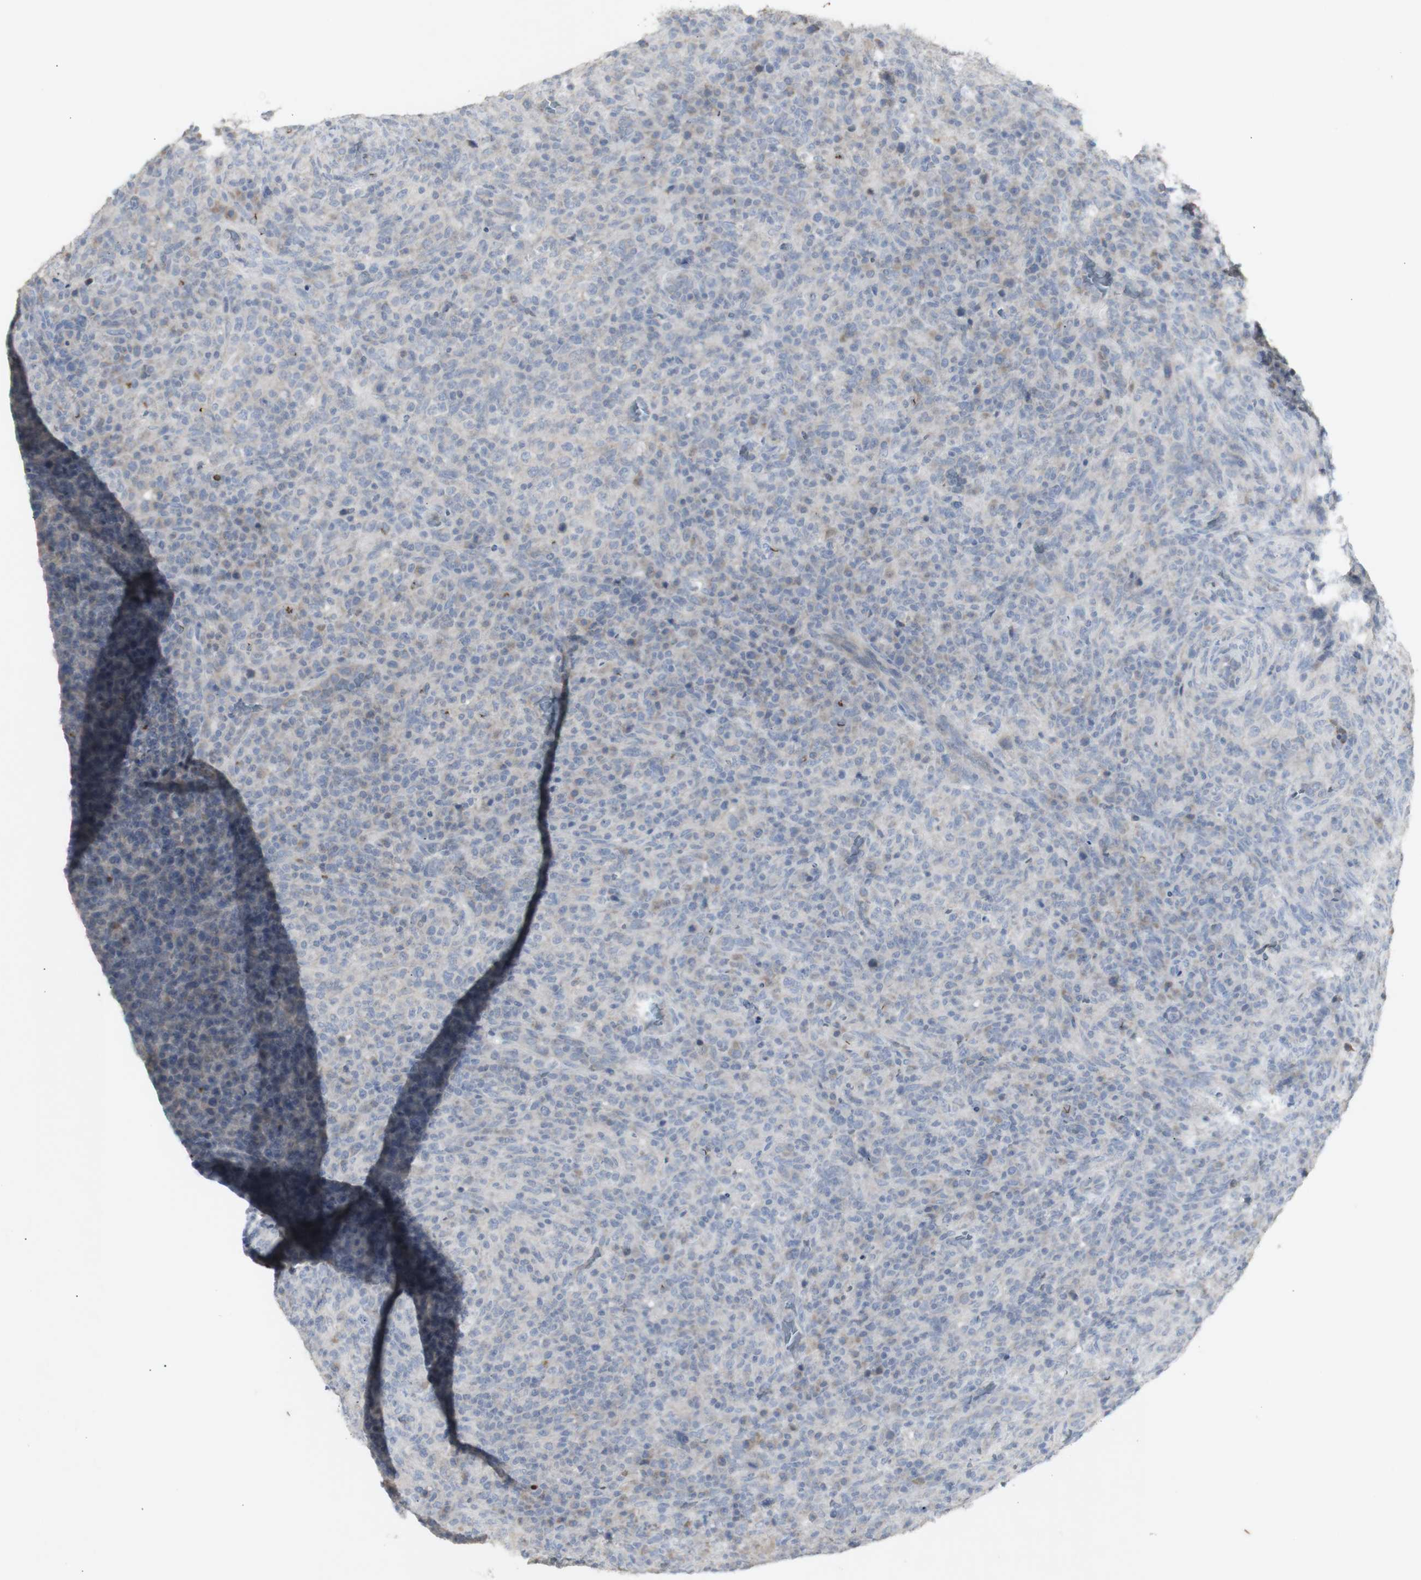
{"staining": {"intensity": "negative", "quantity": "none", "location": "none"}, "tissue": "lymphoma", "cell_type": "Tumor cells", "image_type": "cancer", "snomed": [{"axis": "morphology", "description": "Malignant lymphoma, non-Hodgkin's type, High grade"}, {"axis": "topography", "description": "Lymph node"}], "caption": "Protein analysis of high-grade malignant lymphoma, non-Hodgkin's type demonstrates no significant expression in tumor cells.", "gene": "INS", "patient": {"sex": "female", "age": 76}}